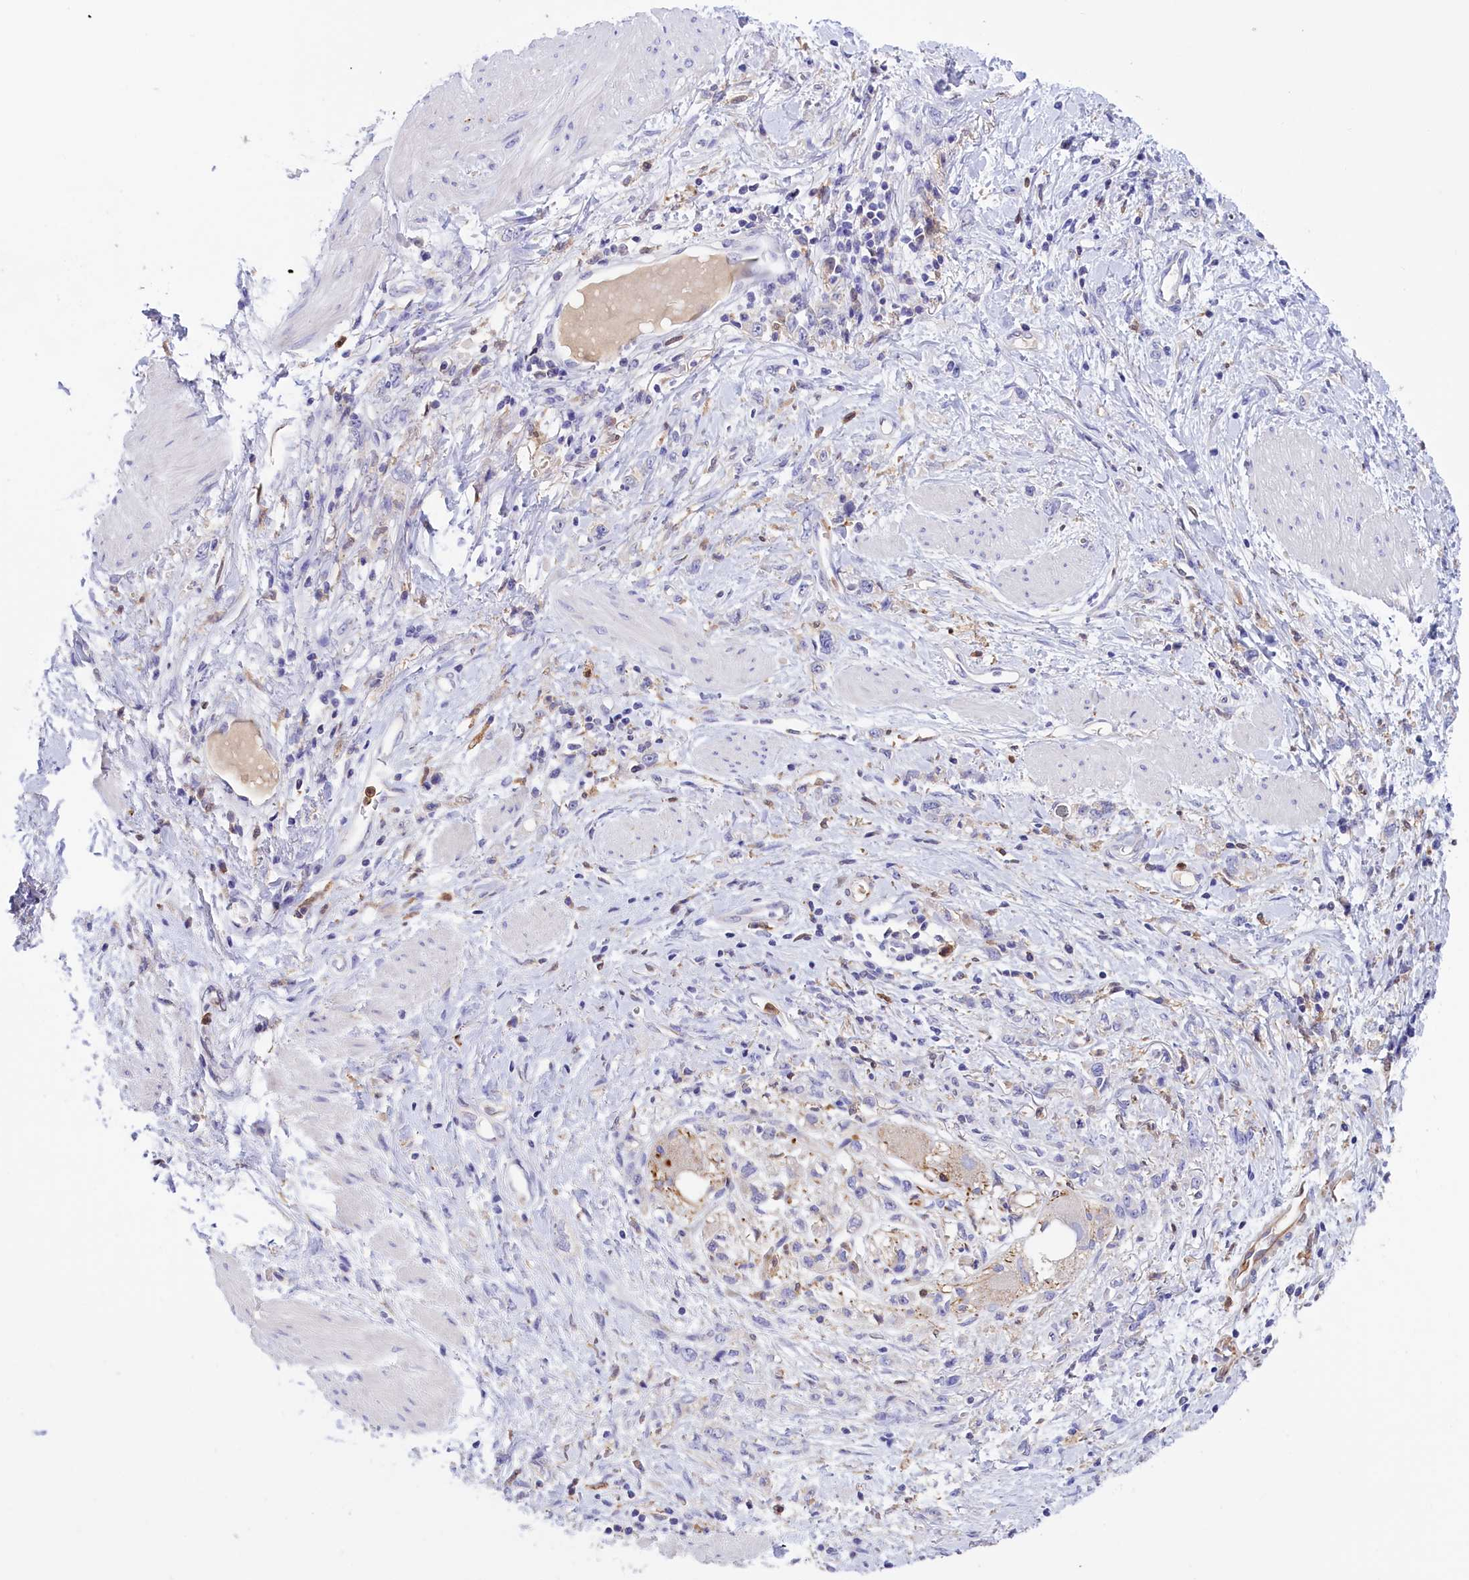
{"staining": {"intensity": "negative", "quantity": "none", "location": "none"}, "tissue": "stomach cancer", "cell_type": "Tumor cells", "image_type": "cancer", "snomed": [{"axis": "morphology", "description": "Adenocarcinoma, NOS"}, {"axis": "topography", "description": "Stomach"}], "caption": "Image shows no protein staining in tumor cells of stomach adenocarcinoma tissue. (Immunohistochemistry (ihc), brightfield microscopy, high magnification).", "gene": "FAM149B1", "patient": {"sex": "female", "age": 76}}